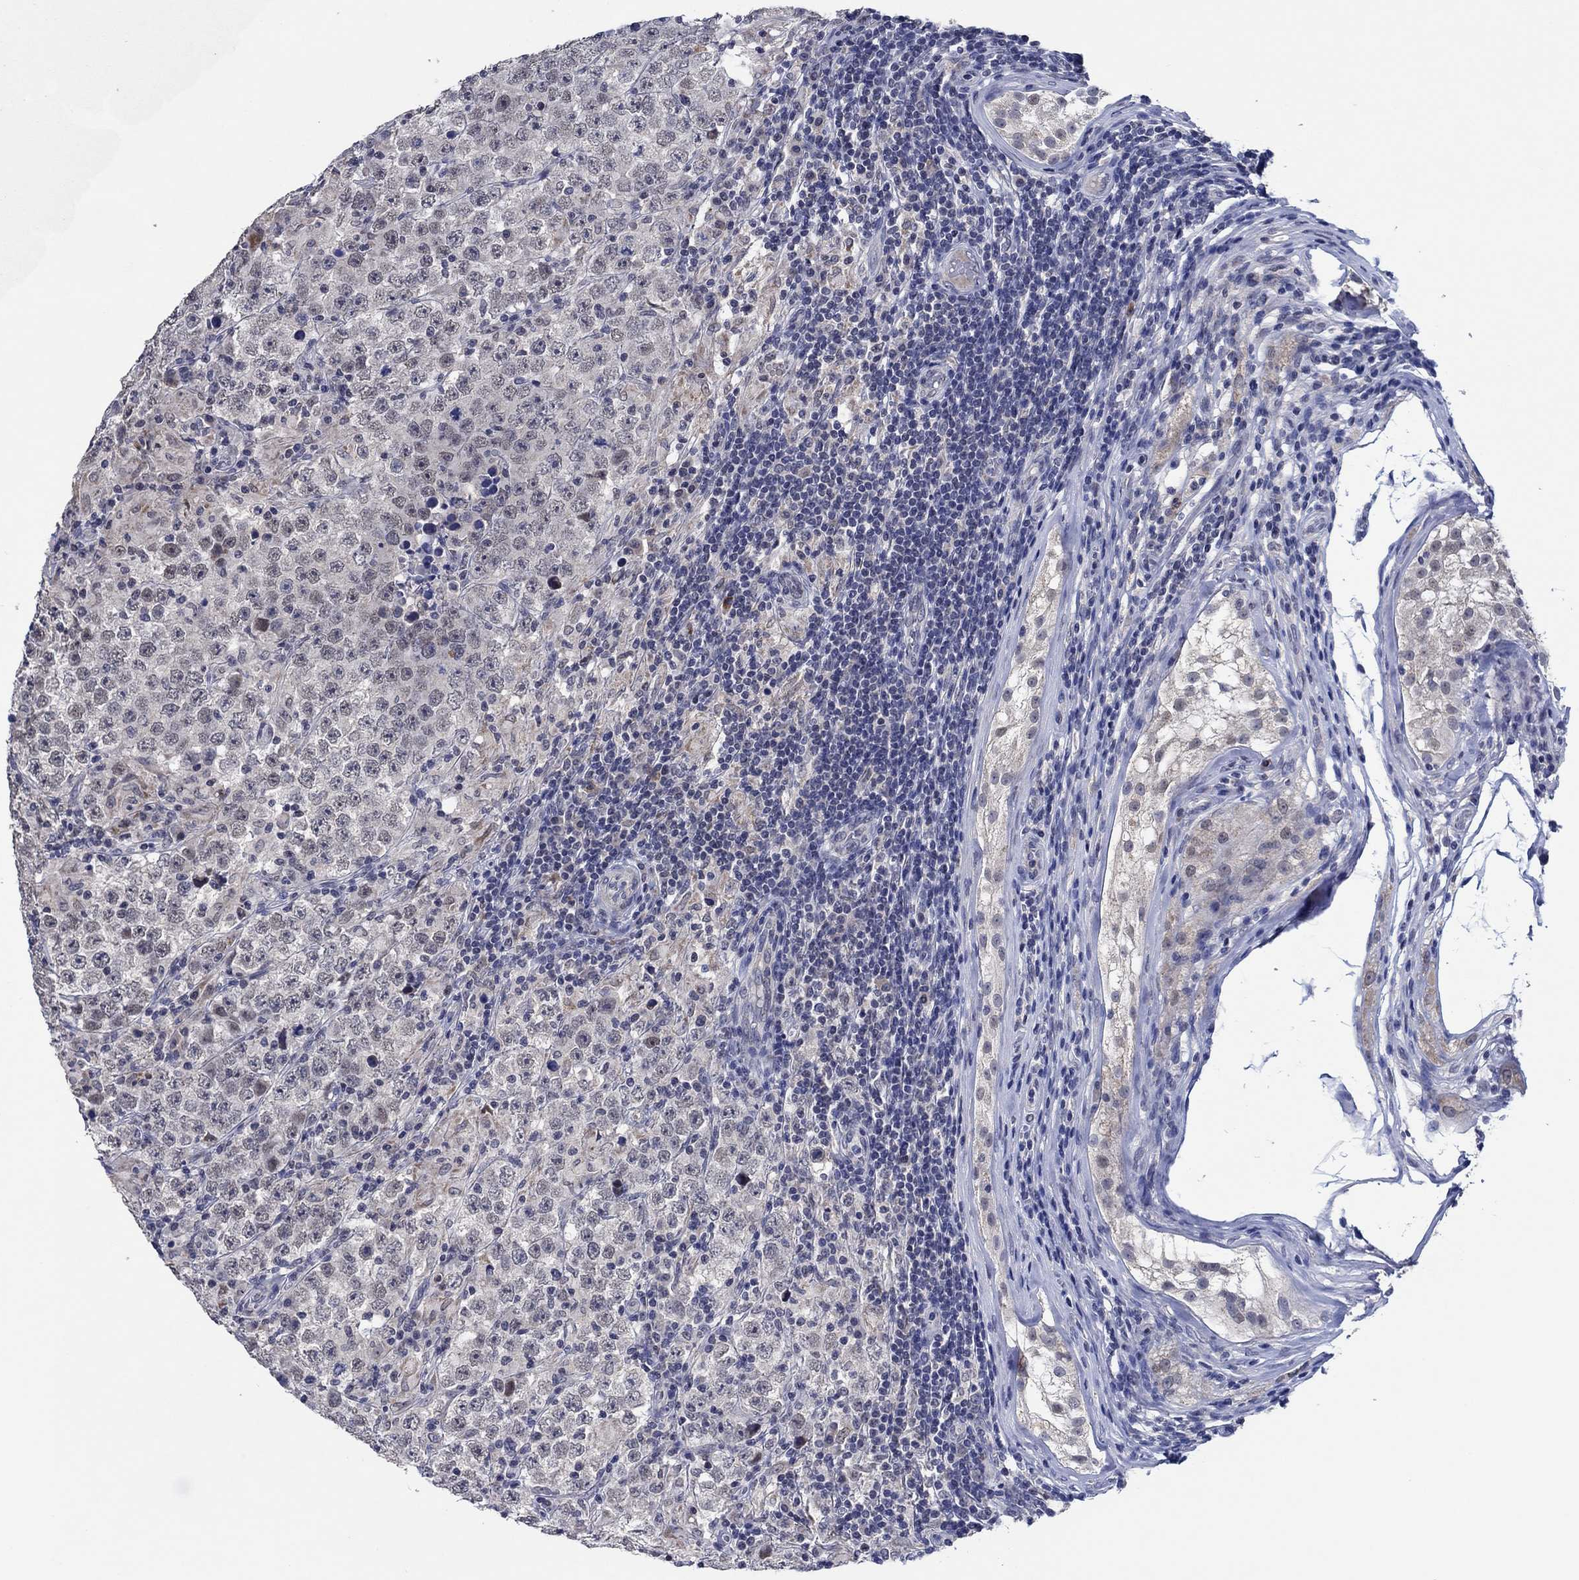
{"staining": {"intensity": "negative", "quantity": "none", "location": "none"}, "tissue": "testis cancer", "cell_type": "Tumor cells", "image_type": "cancer", "snomed": [{"axis": "morphology", "description": "Seminoma, NOS"}, {"axis": "morphology", "description": "Carcinoma, Embryonal, NOS"}, {"axis": "topography", "description": "Testis"}], "caption": "Immunohistochemistry micrograph of neoplastic tissue: human testis seminoma stained with DAB shows no significant protein positivity in tumor cells.", "gene": "PRRT3", "patient": {"sex": "male", "age": 41}}